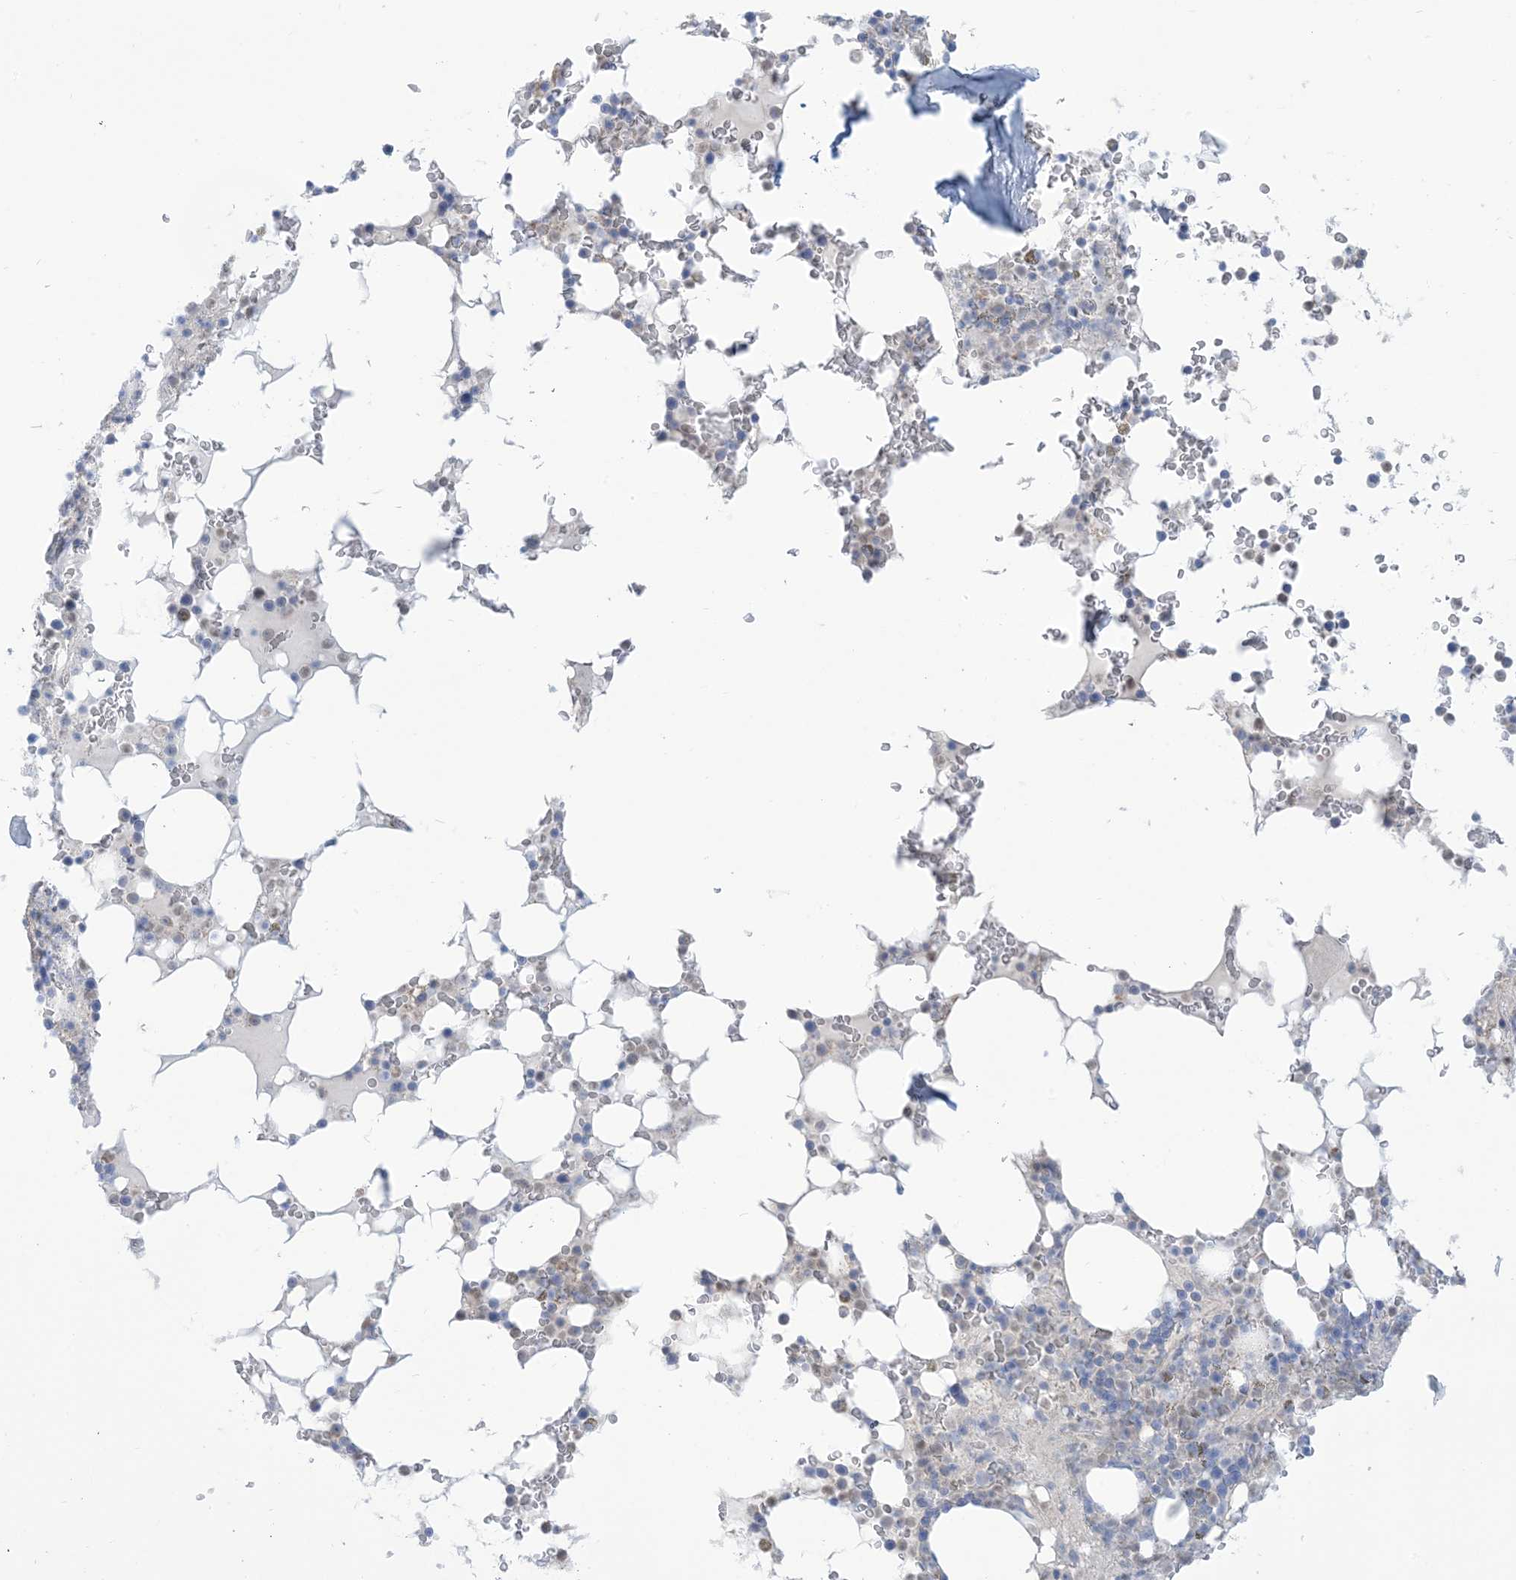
{"staining": {"intensity": "negative", "quantity": "none", "location": "none"}, "tissue": "bone marrow", "cell_type": "Hematopoietic cells", "image_type": "normal", "snomed": [{"axis": "morphology", "description": "Normal tissue, NOS"}, {"axis": "topography", "description": "Bone marrow"}], "caption": "Human bone marrow stained for a protein using immunohistochemistry reveals no staining in hematopoietic cells.", "gene": "MTHFD2L", "patient": {"sex": "male", "age": 58}}